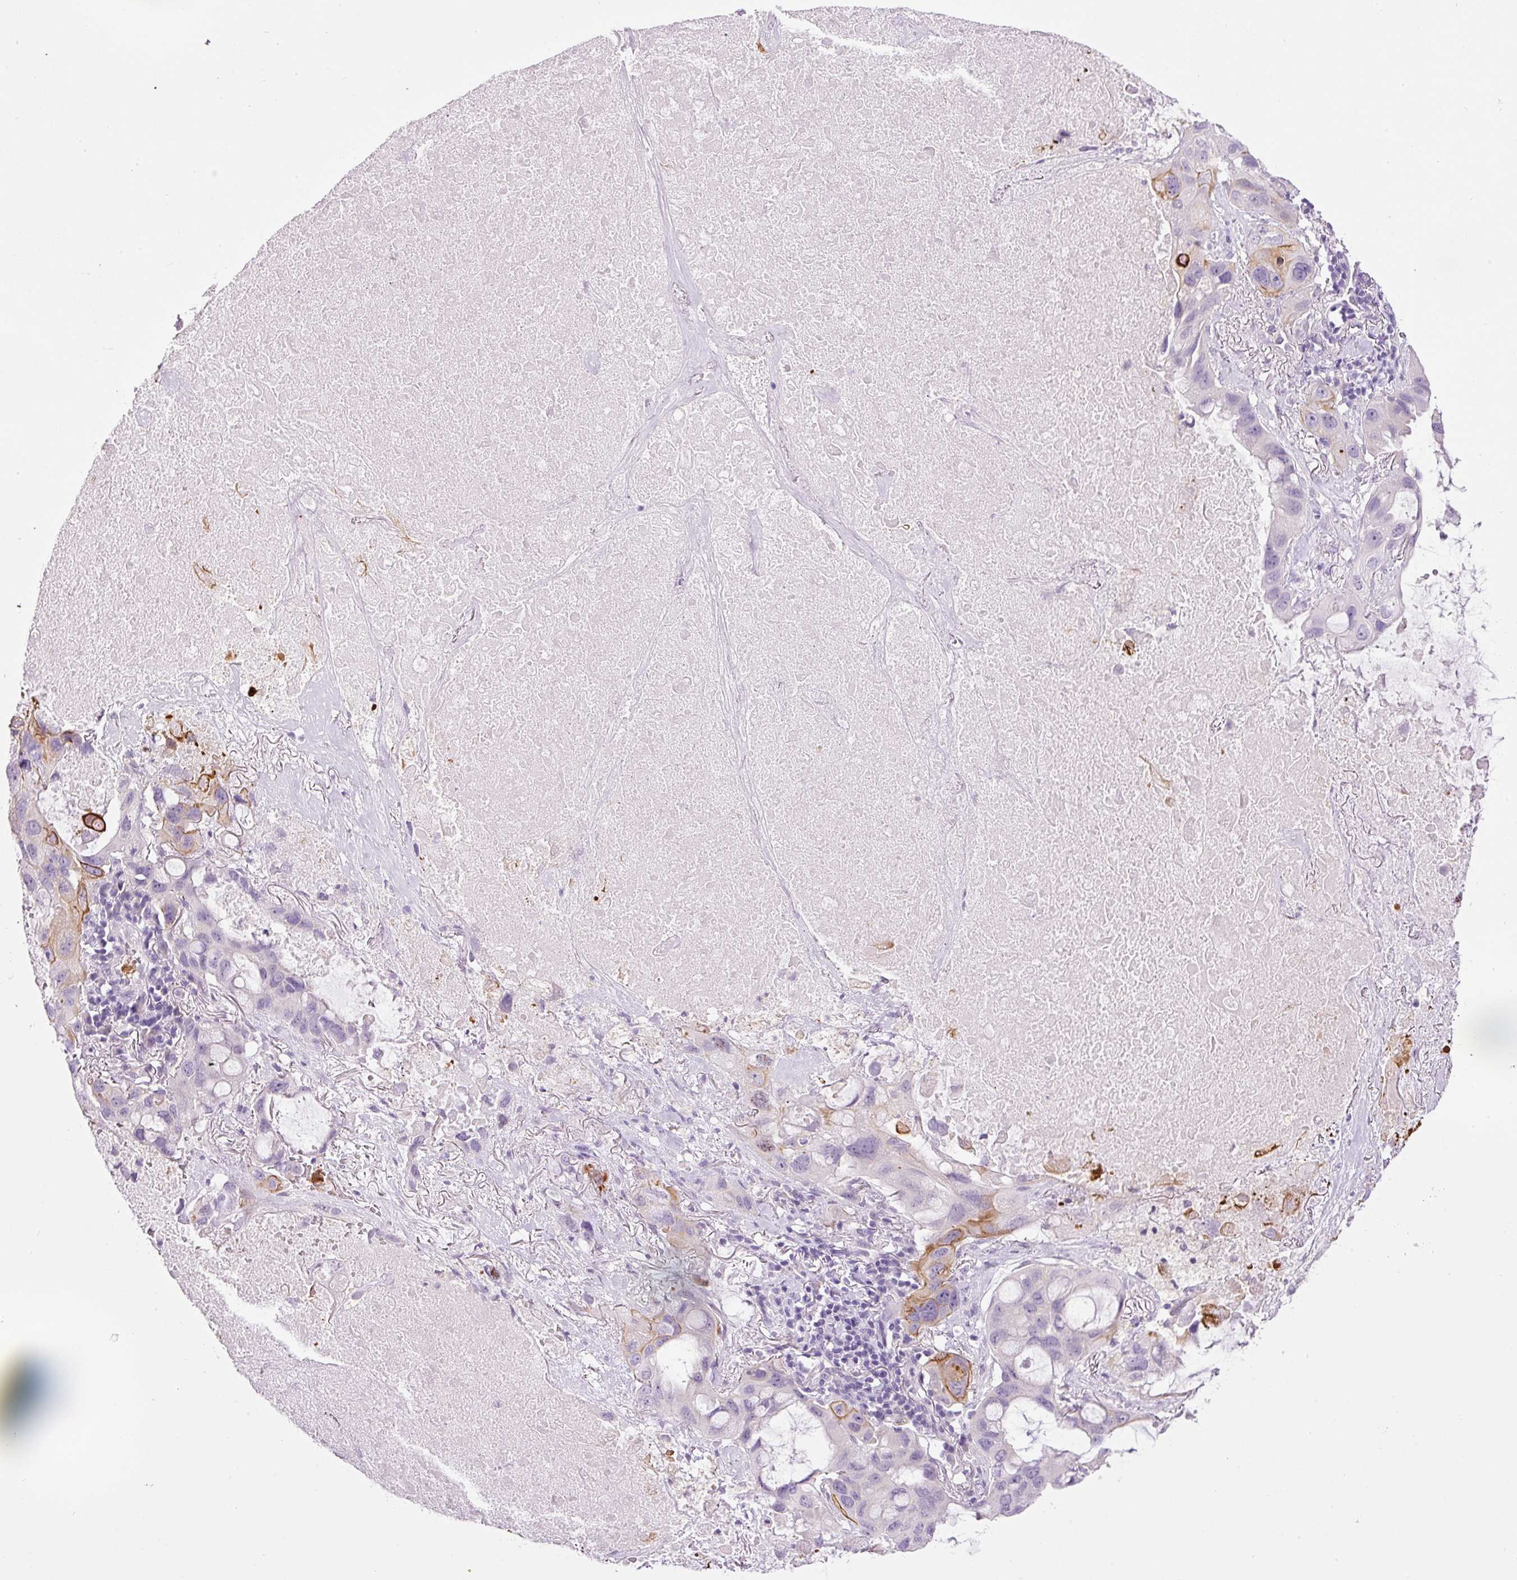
{"staining": {"intensity": "strong", "quantity": "<25%", "location": "cytoplasmic/membranous"}, "tissue": "lung cancer", "cell_type": "Tumor cells", "image_type": "cancer", "snomed": [{"axis": "morphology", "description": "Squamous cell carcinoma, NOS"}, {"axis": "topography", "description": "Lung"}], "caption": "Brown immunohistochemical staining in lung cancer demonstrates strong cytoplasmic/membranous staining in about <25% of tumor cells.", "gene": "SRC", "patient": {"sex": "female", "age": 73}}